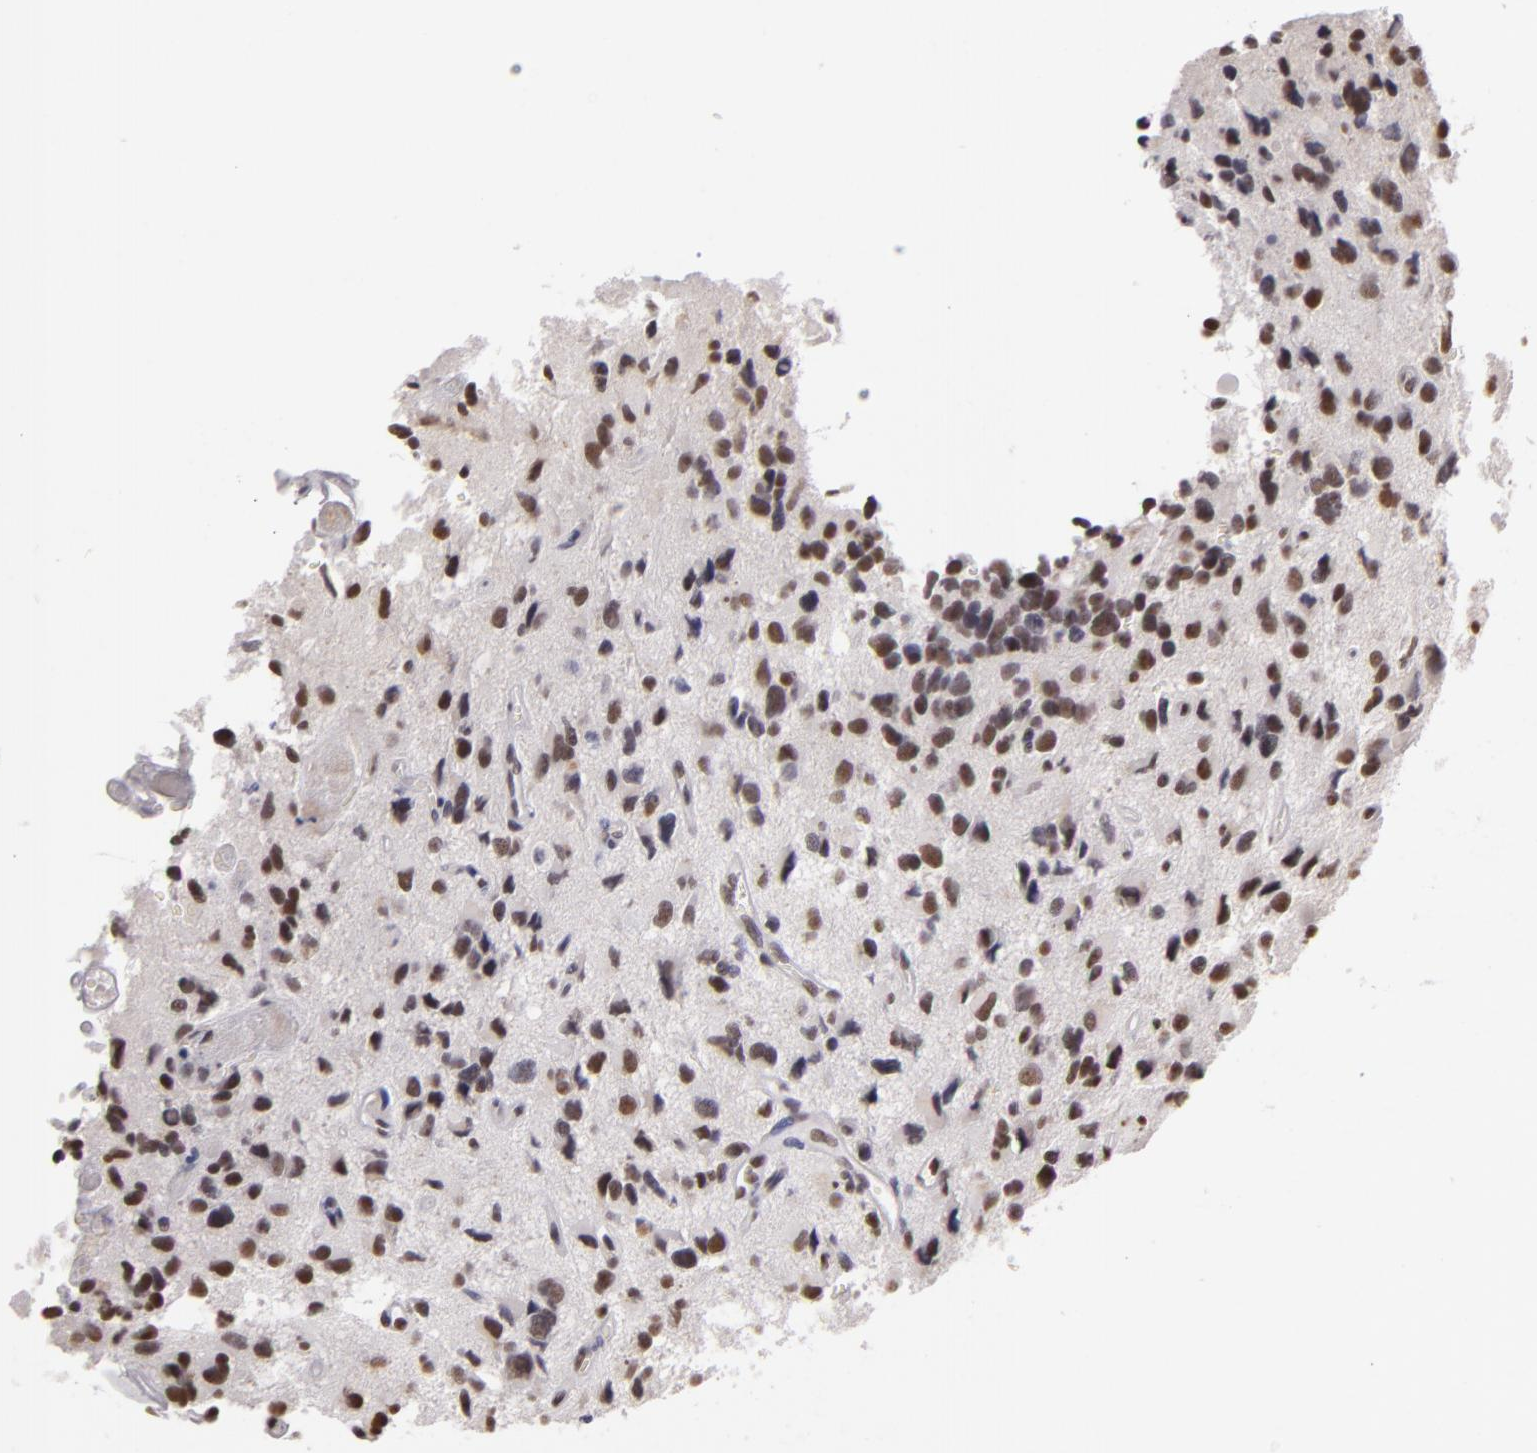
{"staining": {"intensity": "weak", "quantity": "25%-75%", "location": "nuclear"}, "tissue": "glioma", "cell_type": "Tumor cells", "image_type": "cancer", "snomed": [{"axis": "morphology", "description": "Glioma, malignant, High grade"}, {"axis": "topography", "description": "Brain"}], "caption": "Tumor cells reveal weak nuclear positivity in approximately 25%-75% of cells in glioma. The staining was performed using DAB to visualize the protein expression in brown, while the nuclei were stained in blue with hematoxylin (Magnification: 20x).", "gene": "INTS6", "patient": {"sex": "male", "age": 69}}